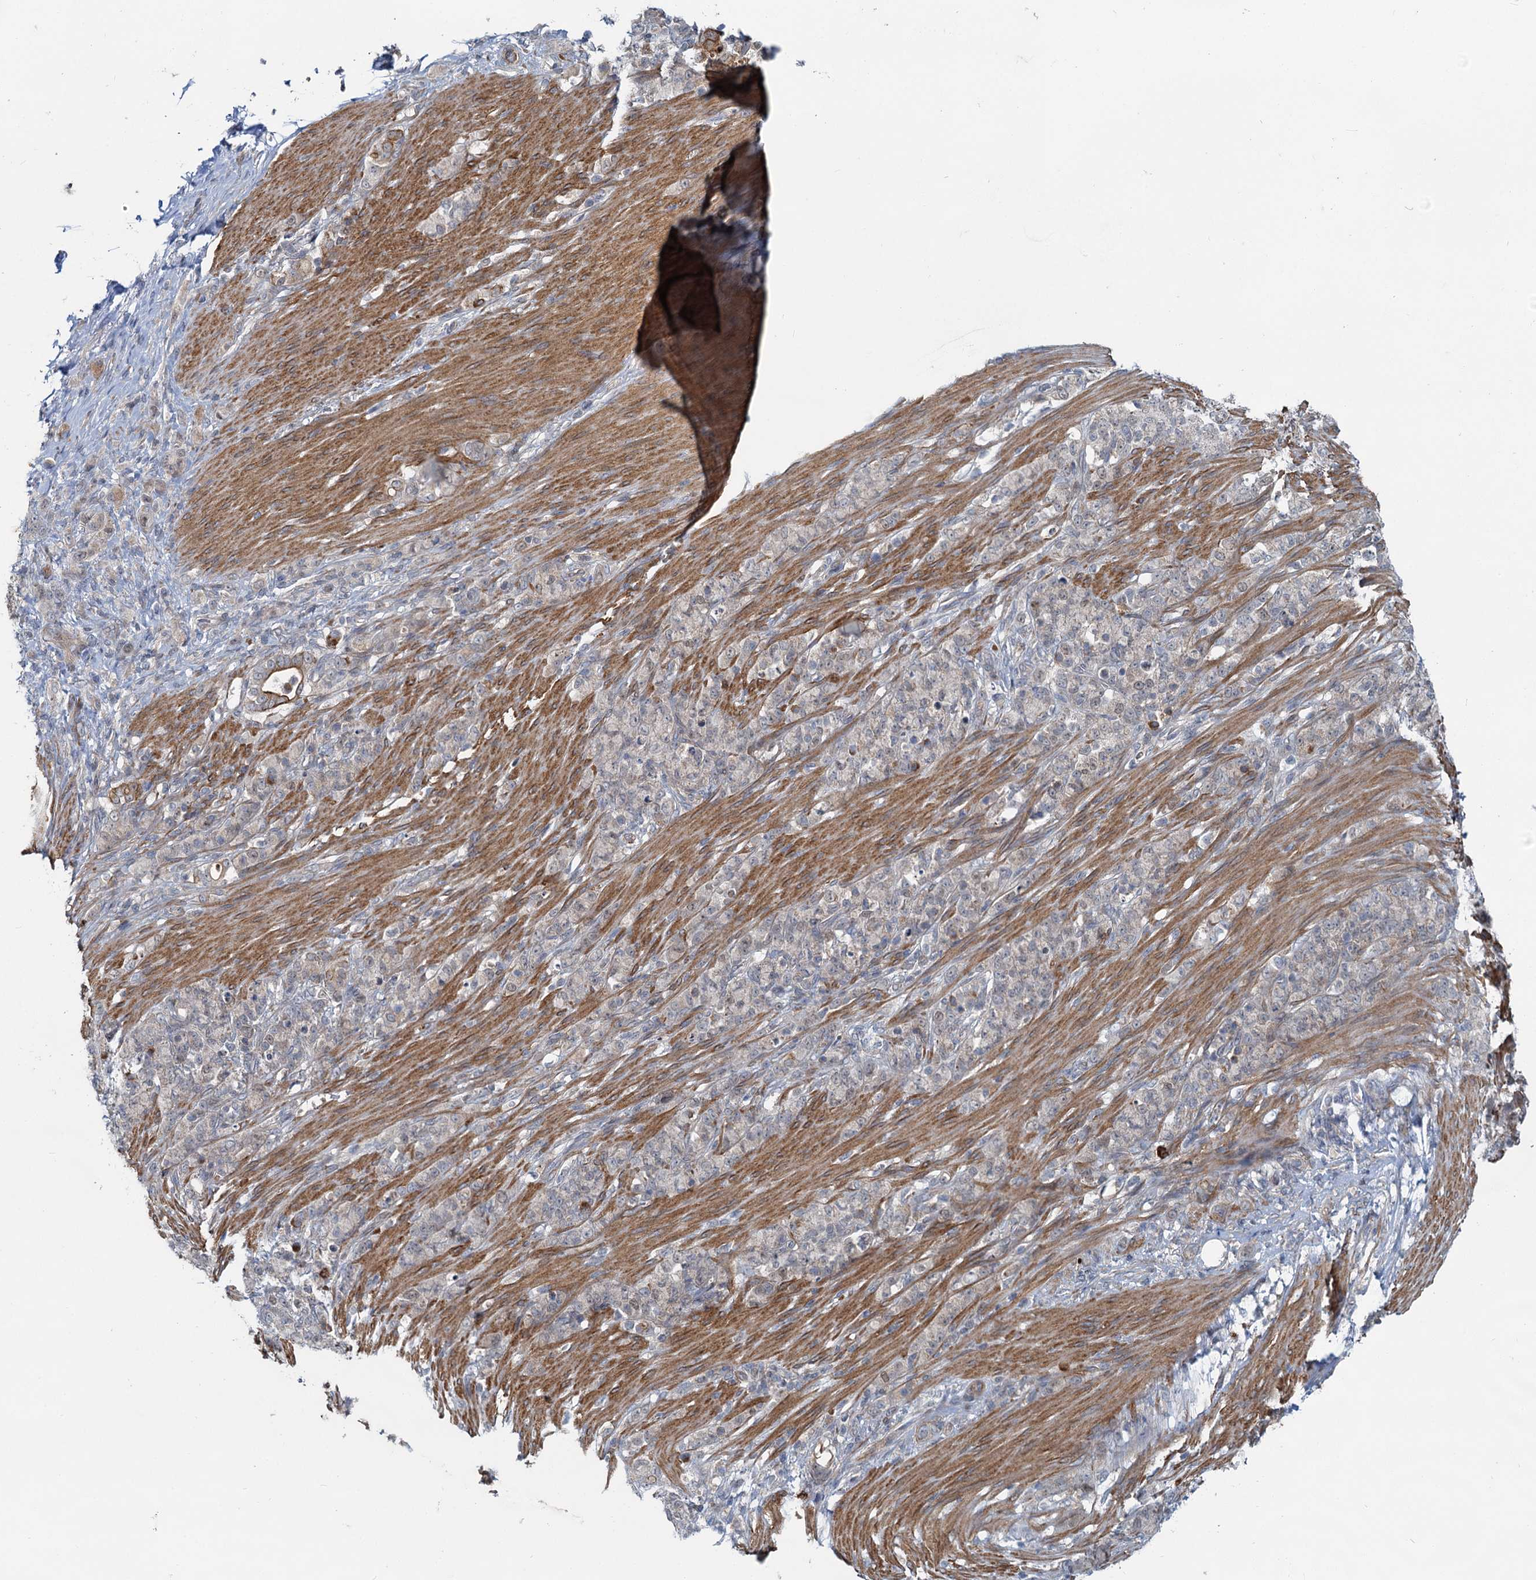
{"staining": {"intensity": "negative", "quantity": "none", "location": "none"}, "tissue": "stomach cancer", "cell_type": "Tumor cells", "image_type": "cancer", "snomed": [{"axis": "morphology", "description": "Adenocarcinoma, NOS"}, {"axis": "topography", "description": "Stomach"}], "caption": "A histopathology image of human adenocarcinoma (stomach) is negative for staining in tumor cells.", "gene": "ADCY2", "patient": {"sex": "female", "age": 79}}